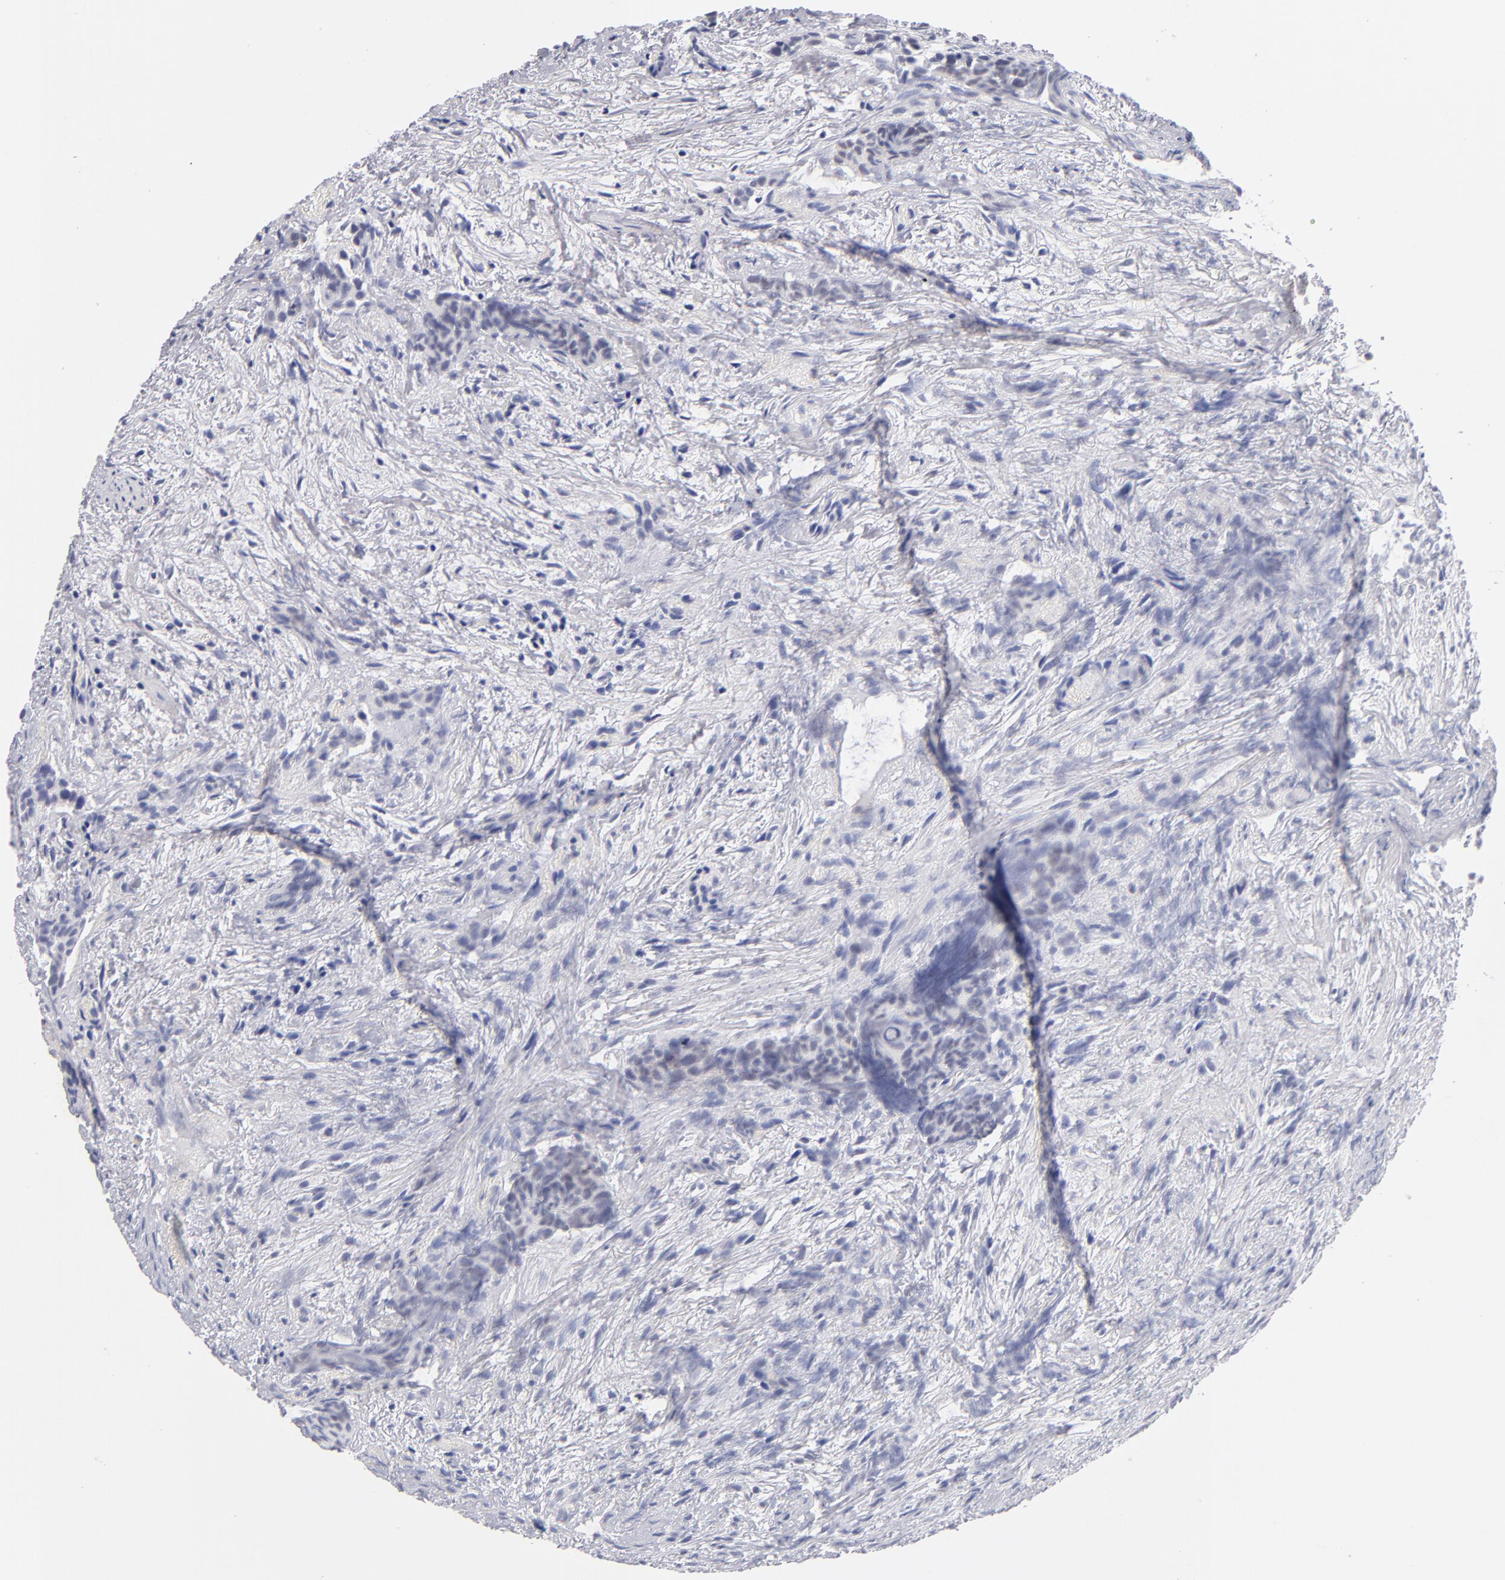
{"staining": {"intensity": "weak", "quantity": "25%-75%", "location": "cytoplasmic/membranous,nuclear"}, "tissue": "urothelial cancer", "cell_type": "Tumor cells", "image_type": "cancer", "snomed": [{"axis": "morphology", "description": "Urothelial carcinoma, High grade"}, {"axis": "topography", "description": "Urinary bladder"}], "caption": "Protein expression analysis of urothelial carcinoma (high-grade) demonstrates weak cytoplasmic/membranous and nuclear staining in about 25%-75% of tumor cells.", "gene": "TEX11", "patient": {"sex": "female", "age": 78}}